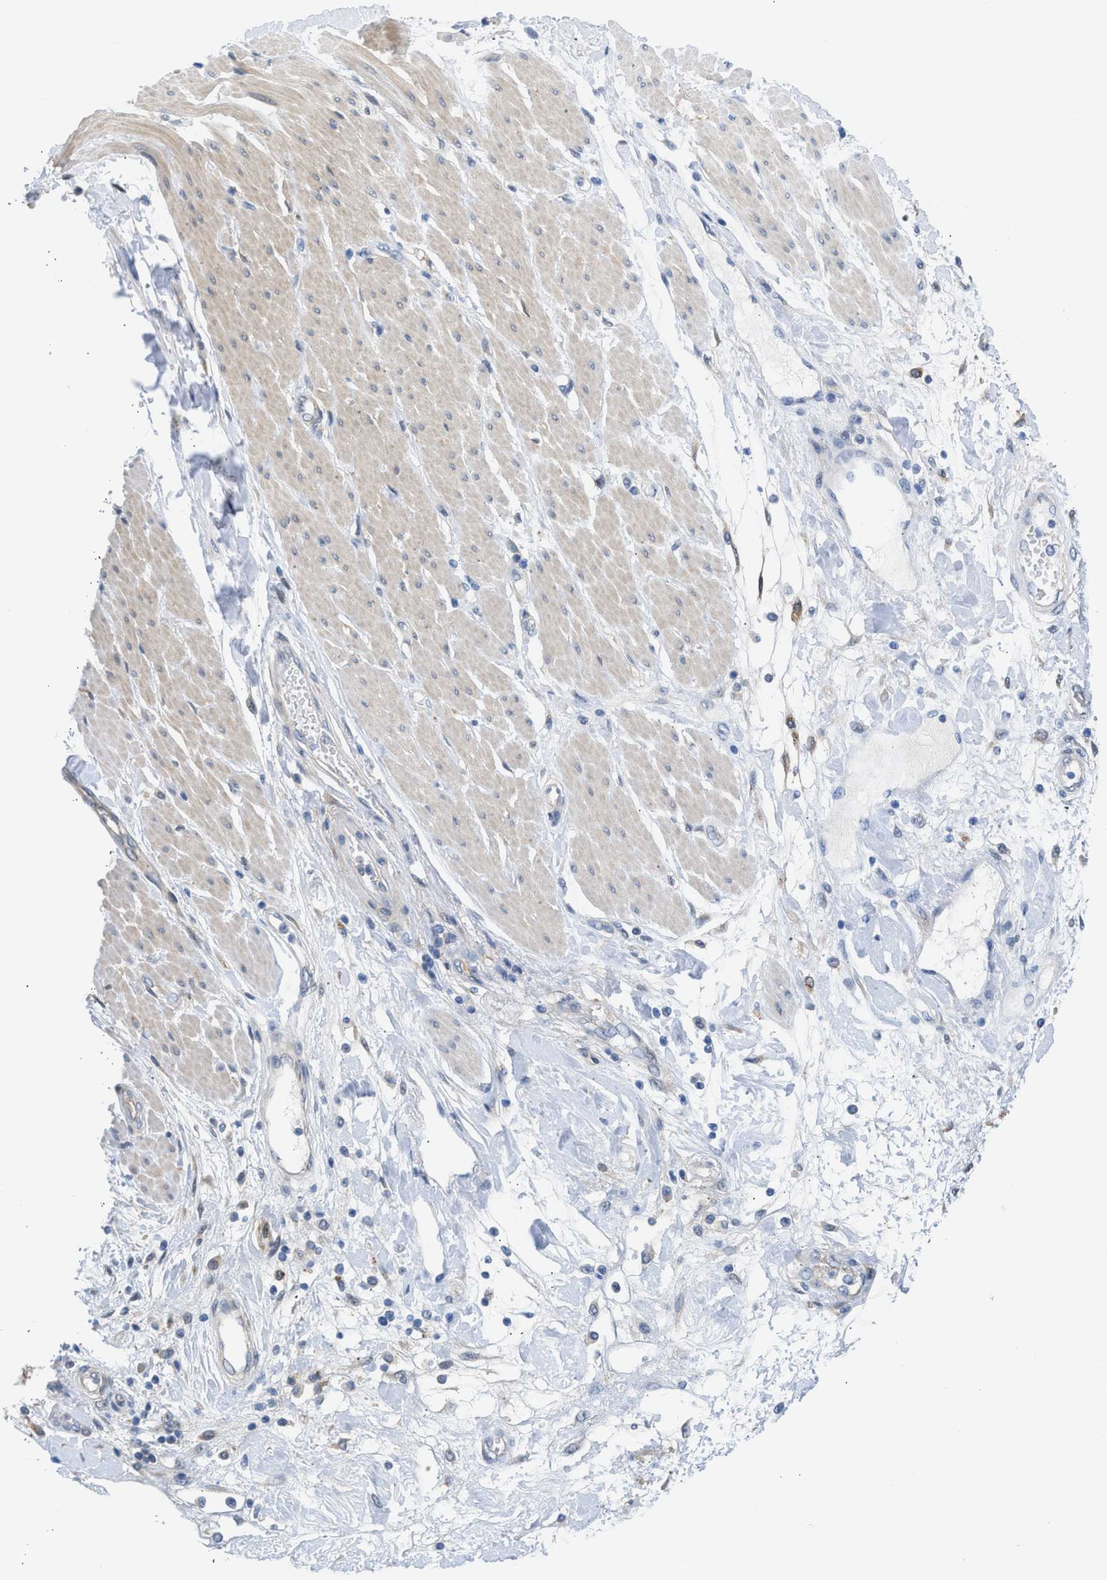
{"staining": {"intensity": "negative", "quantity": "none", "location": "none"}, "tissue": "adipose tissue", "cell_type": "Adipocytes", "image_type": "normal", "snomed": [{"axis": "morphology", "description": "Normal tissue, NOS"}, {"axis": "morphology", "description": "Adenocarcinoma, NOS"}, {"axis": "topography", "description": "Duodenum"}, {"axis": "topography", "description": "Peripheral nerve tissue"}], "caption": "IHC image of benign adipose tissue stained for a protein (brown), which displays no positivity in adipocytes.", "gene": "CBR1", "patient": {"sex": "female", "age": 60}}